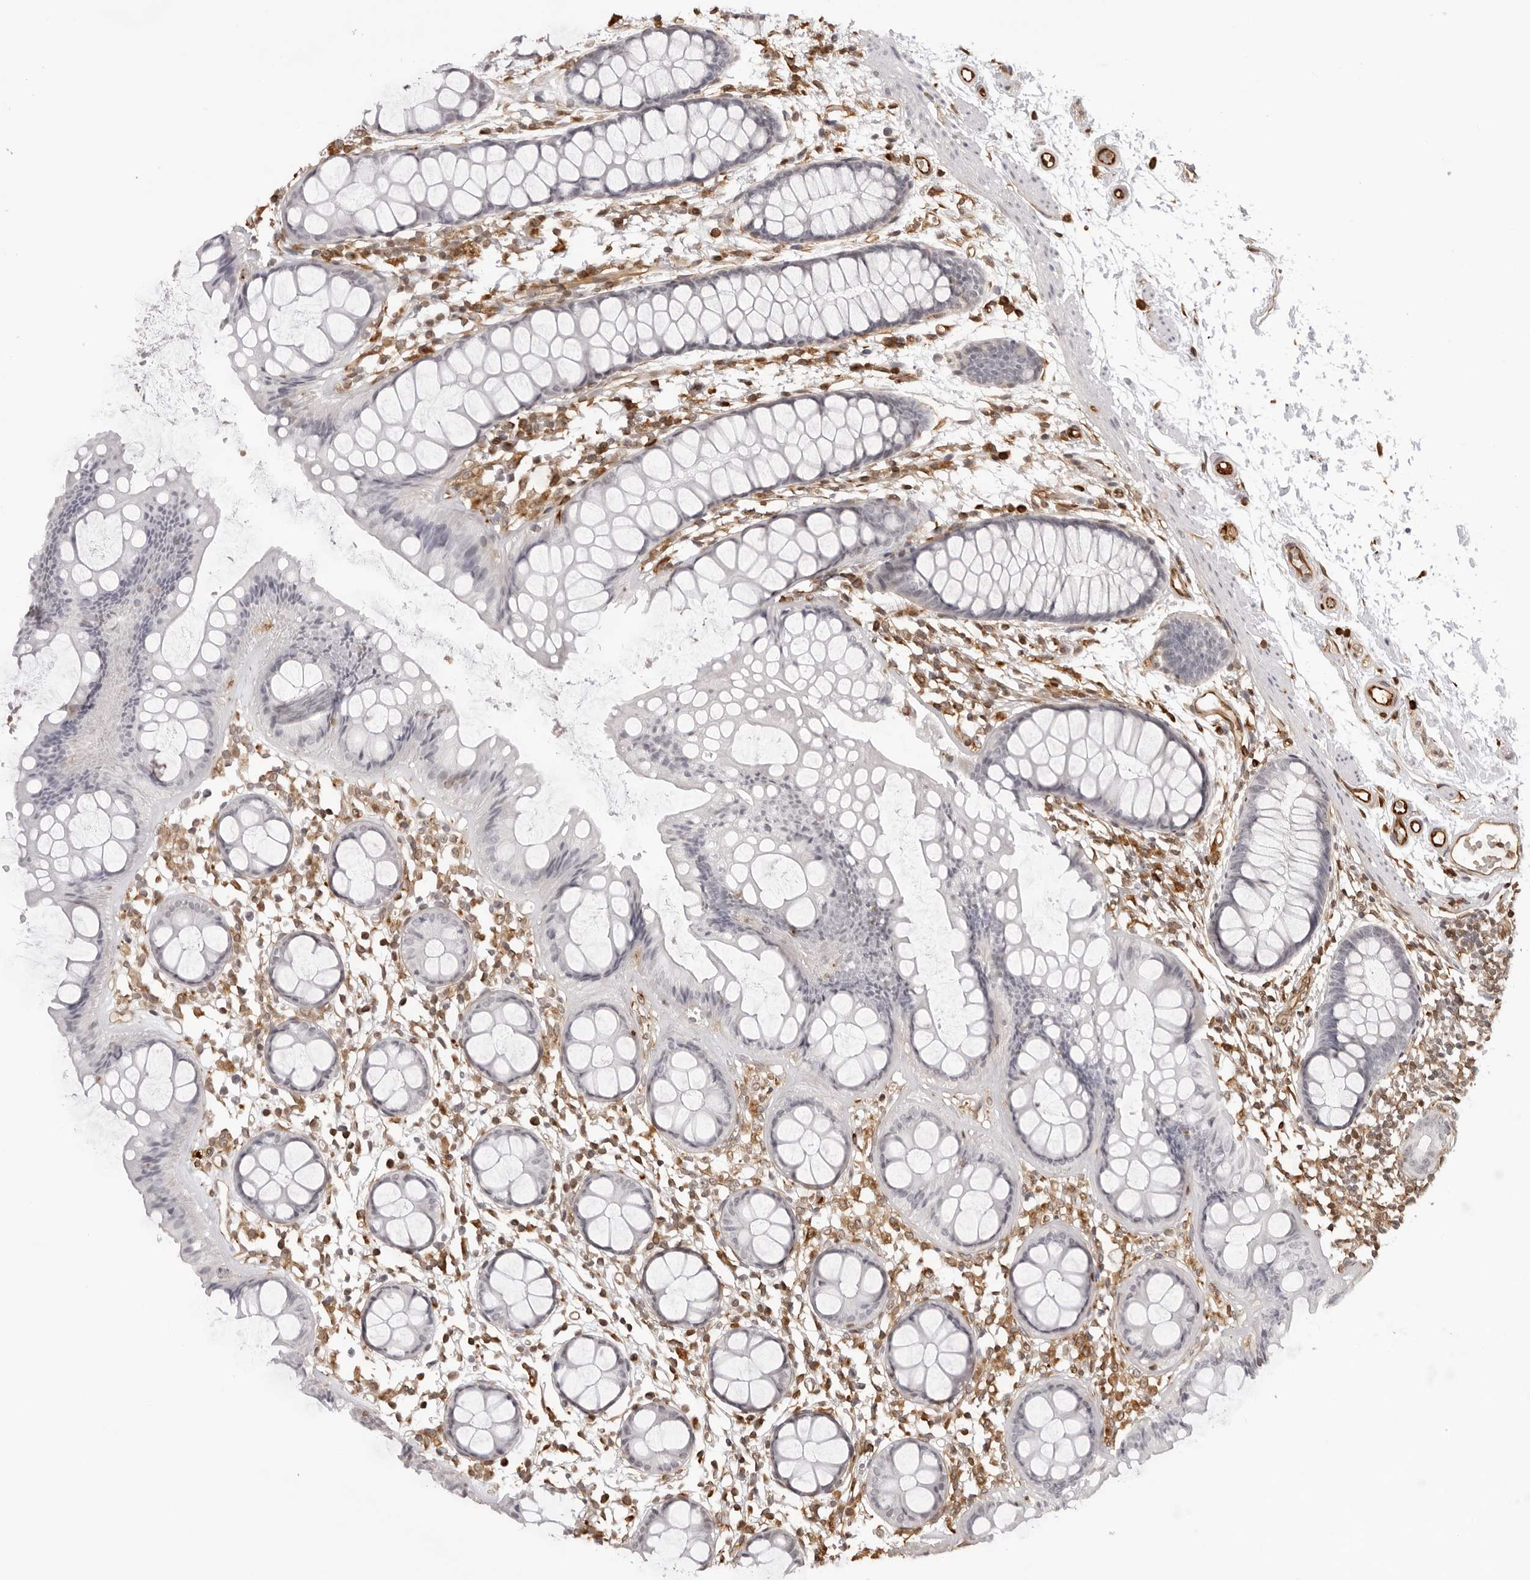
{"staining": {"intensity": "negative", "quantity": "none", "location": "none"}, "tissue": "rectum", "cell_type": "Glandular cells", "image_type": "normal", "snomed": [{"axis": "morphology", "description": "Normal tissue, NOS"}, {"axis": "topography", "description": "Rectum"}], "caption": "A micrograph of rectum stained for a protein demonstrates no brown staining in glandular cells.", "gene": "DYNLT5", "patient": {"sex": "female", "age": 66}}